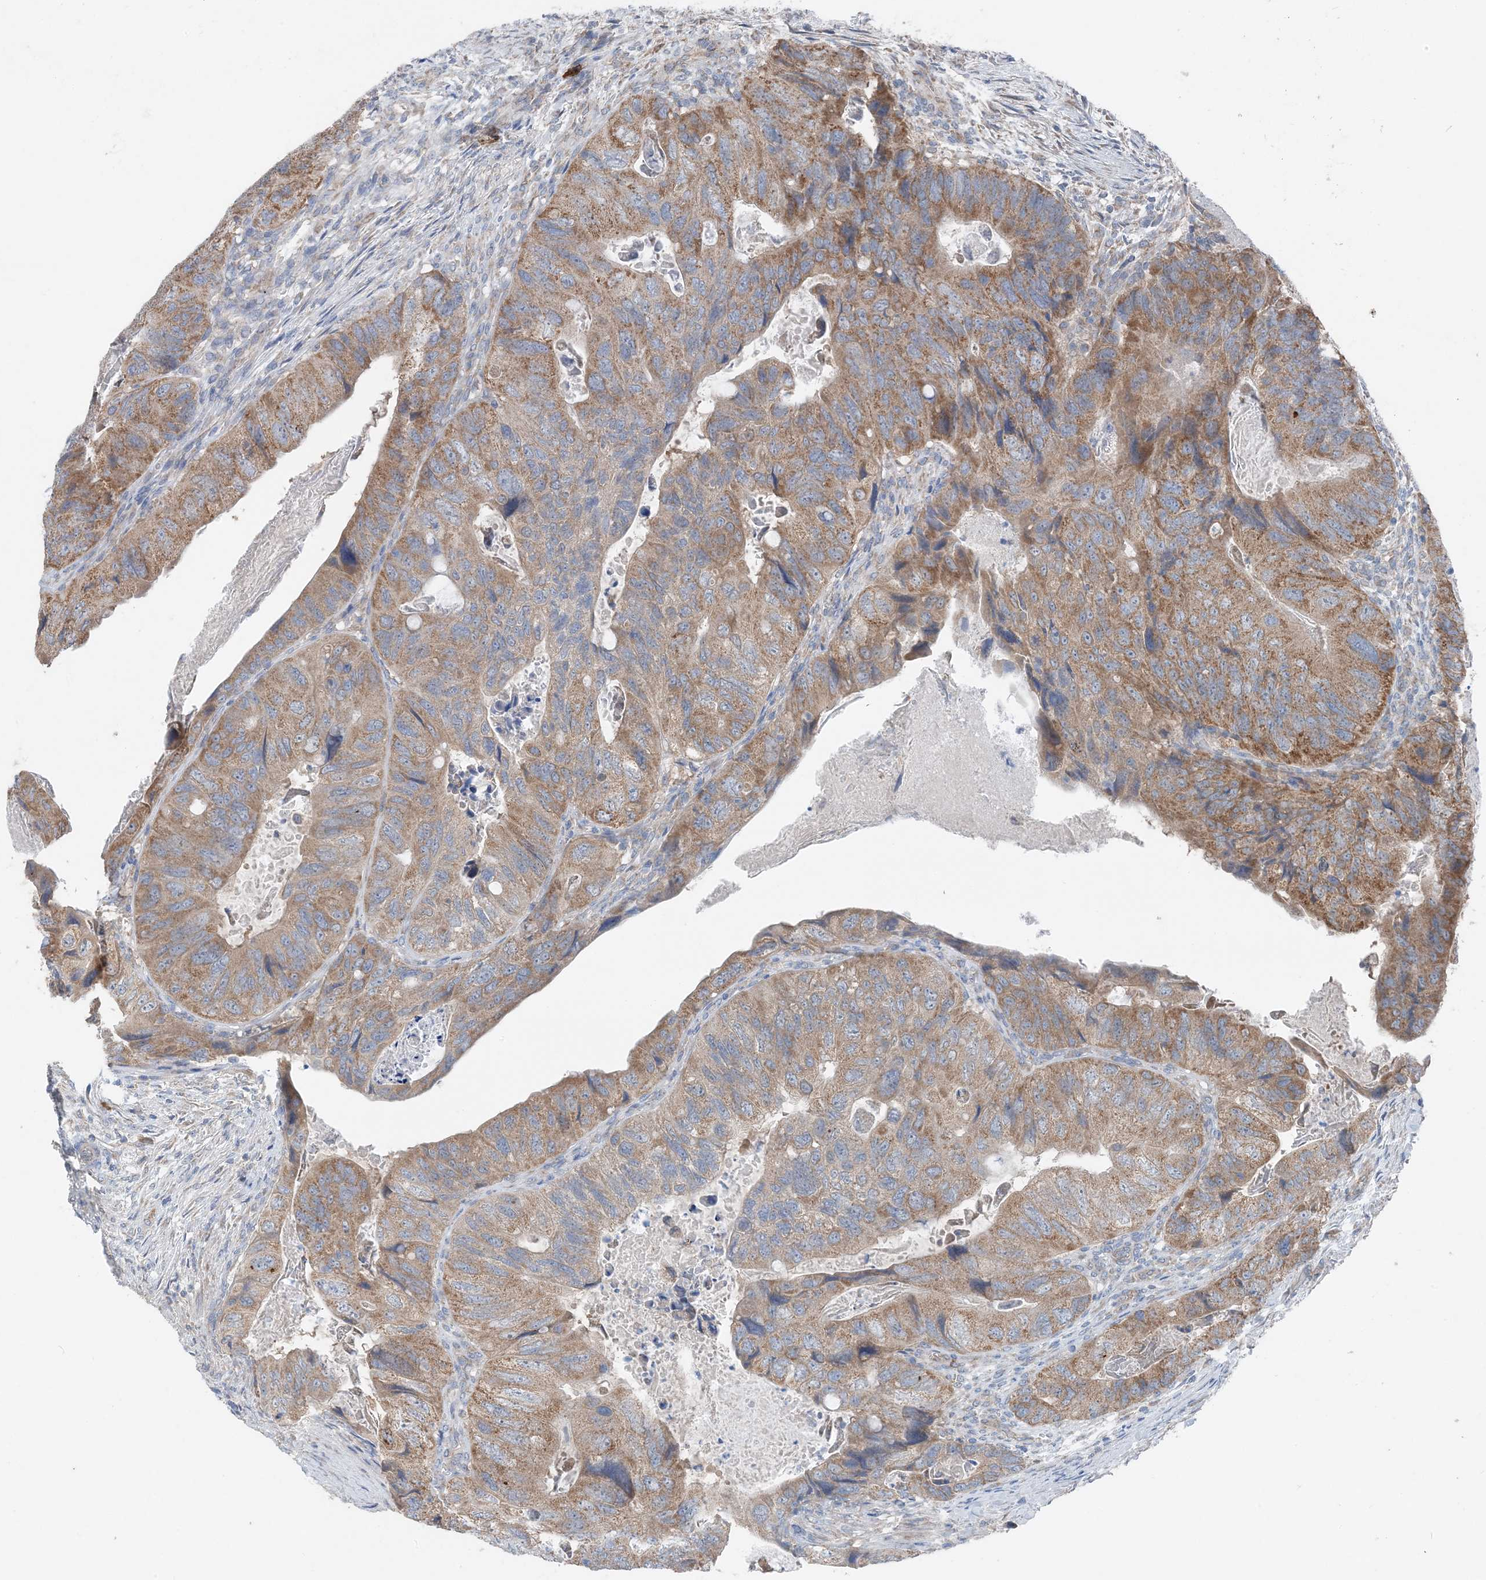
{"staining": {"intensity": "moderate", "quantity": ">75%", "location": "cytoplasmic/membranous"}, "tissue": "colorectal cancer", "cell_type": "Tumor cells", "image_type": "cancer", "snomed": [{"axis": "morphology", "description": "Adenocarcinoma, NOS"}, {"axis": "topography", "description": "Rectum"}], "caption": "Colorectal cancer was stained to show a protein in brown. There is medium levels of moderate cytoplasmic/membranous staining in approximately >75% of tumor cells.", "gene": "DHX30", "patient": {"sex": "male", "age": 63}}